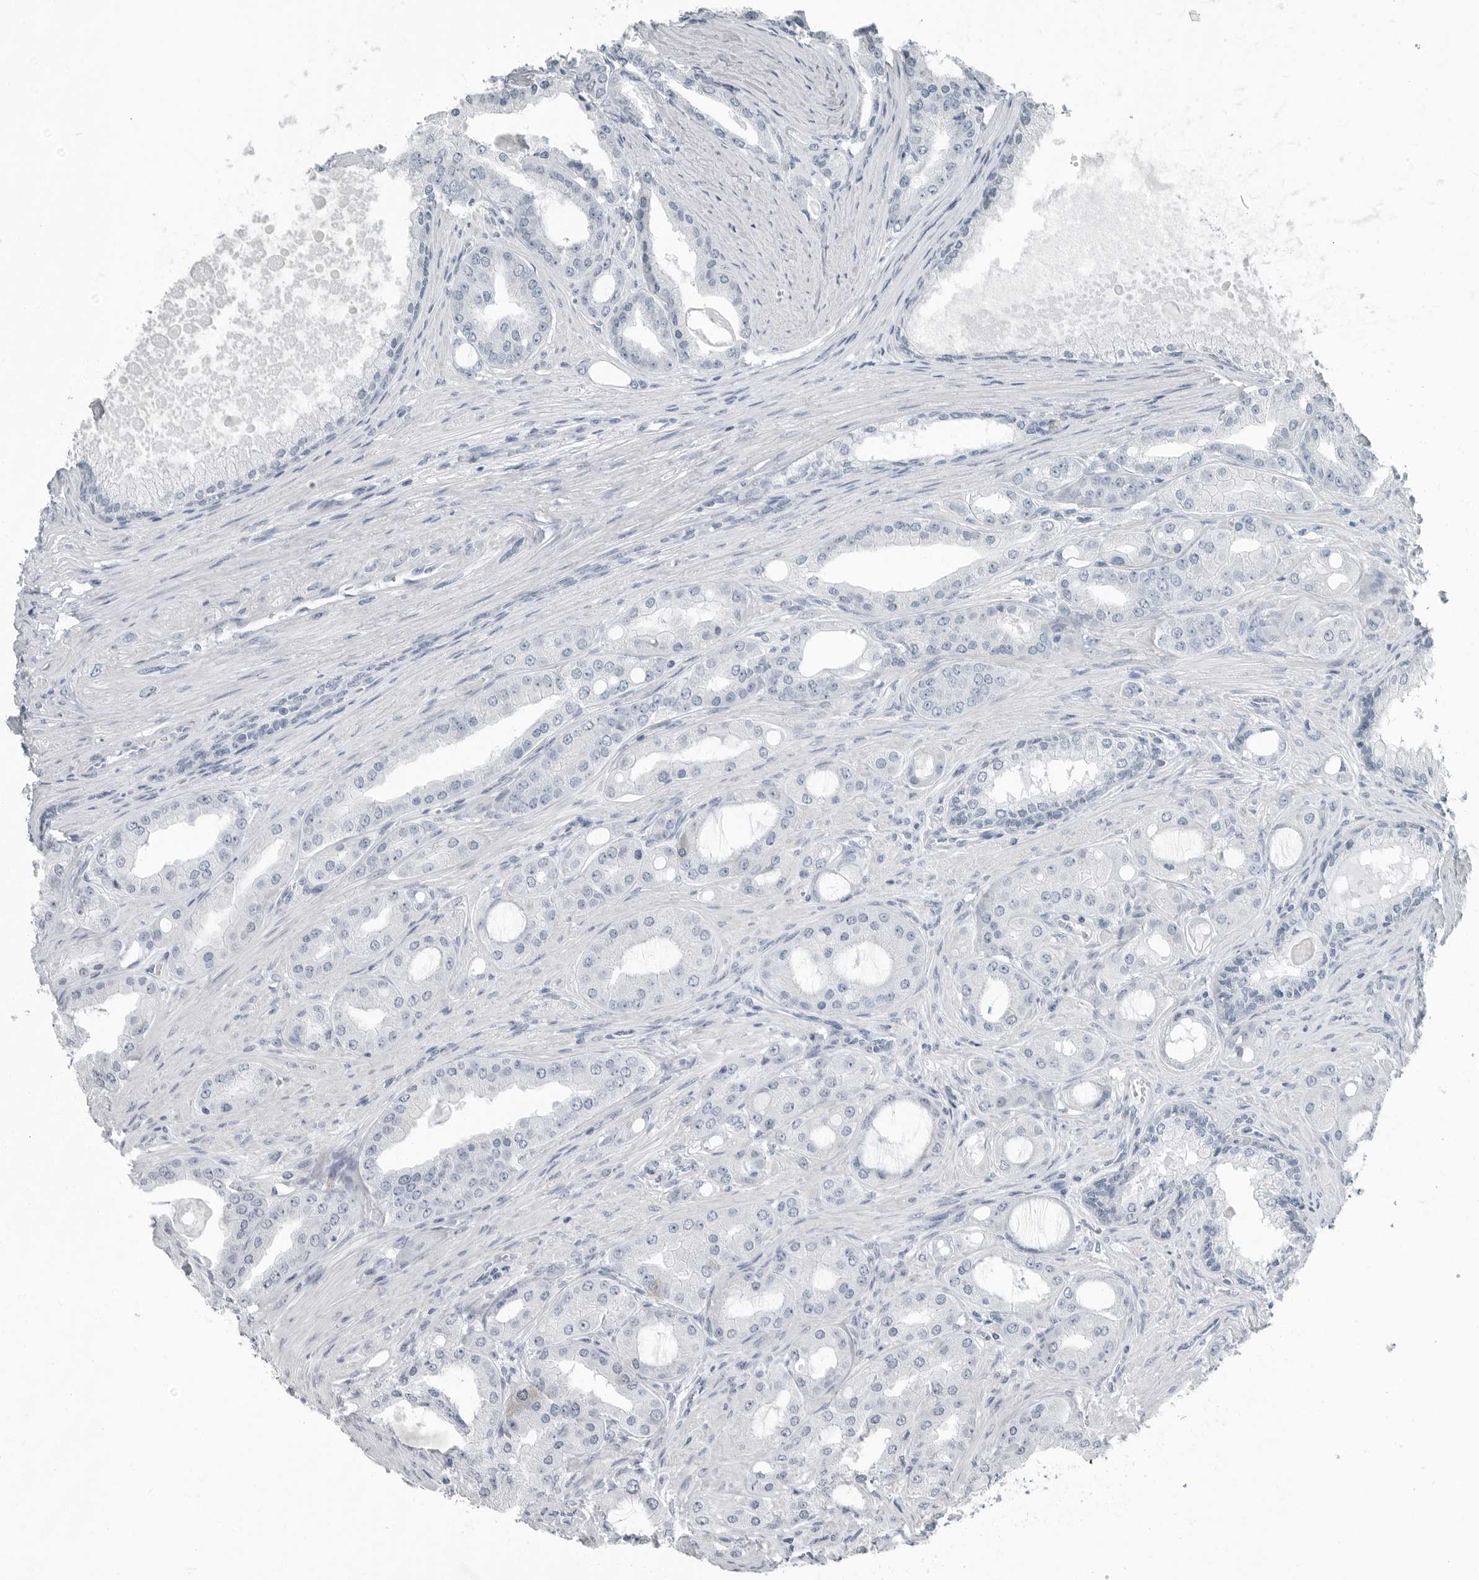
{"staining": {"intensity": "negative", "quantity": "none", "location": "none"}, "tissue": "prostate cancer", "cell_type": "Tumor cells", "image_type": "cancer", "snomed": [{"axis": "morphology", "description": "Adenocarcinoma, High grade"}, {"axis": "topography", "description": "Prostate"}], "caption": "IHC of prostate cancer shows no expression in tumor cells. The staining was performed using DAB (3,3'-diaminobenzidine) to visualize the protein expression in brown, while the nuclei were stained in blue with hematoxylin (Magnification: 20x).", "gene": "FABP6", "patient": {"sex": "male", "age": 60}}